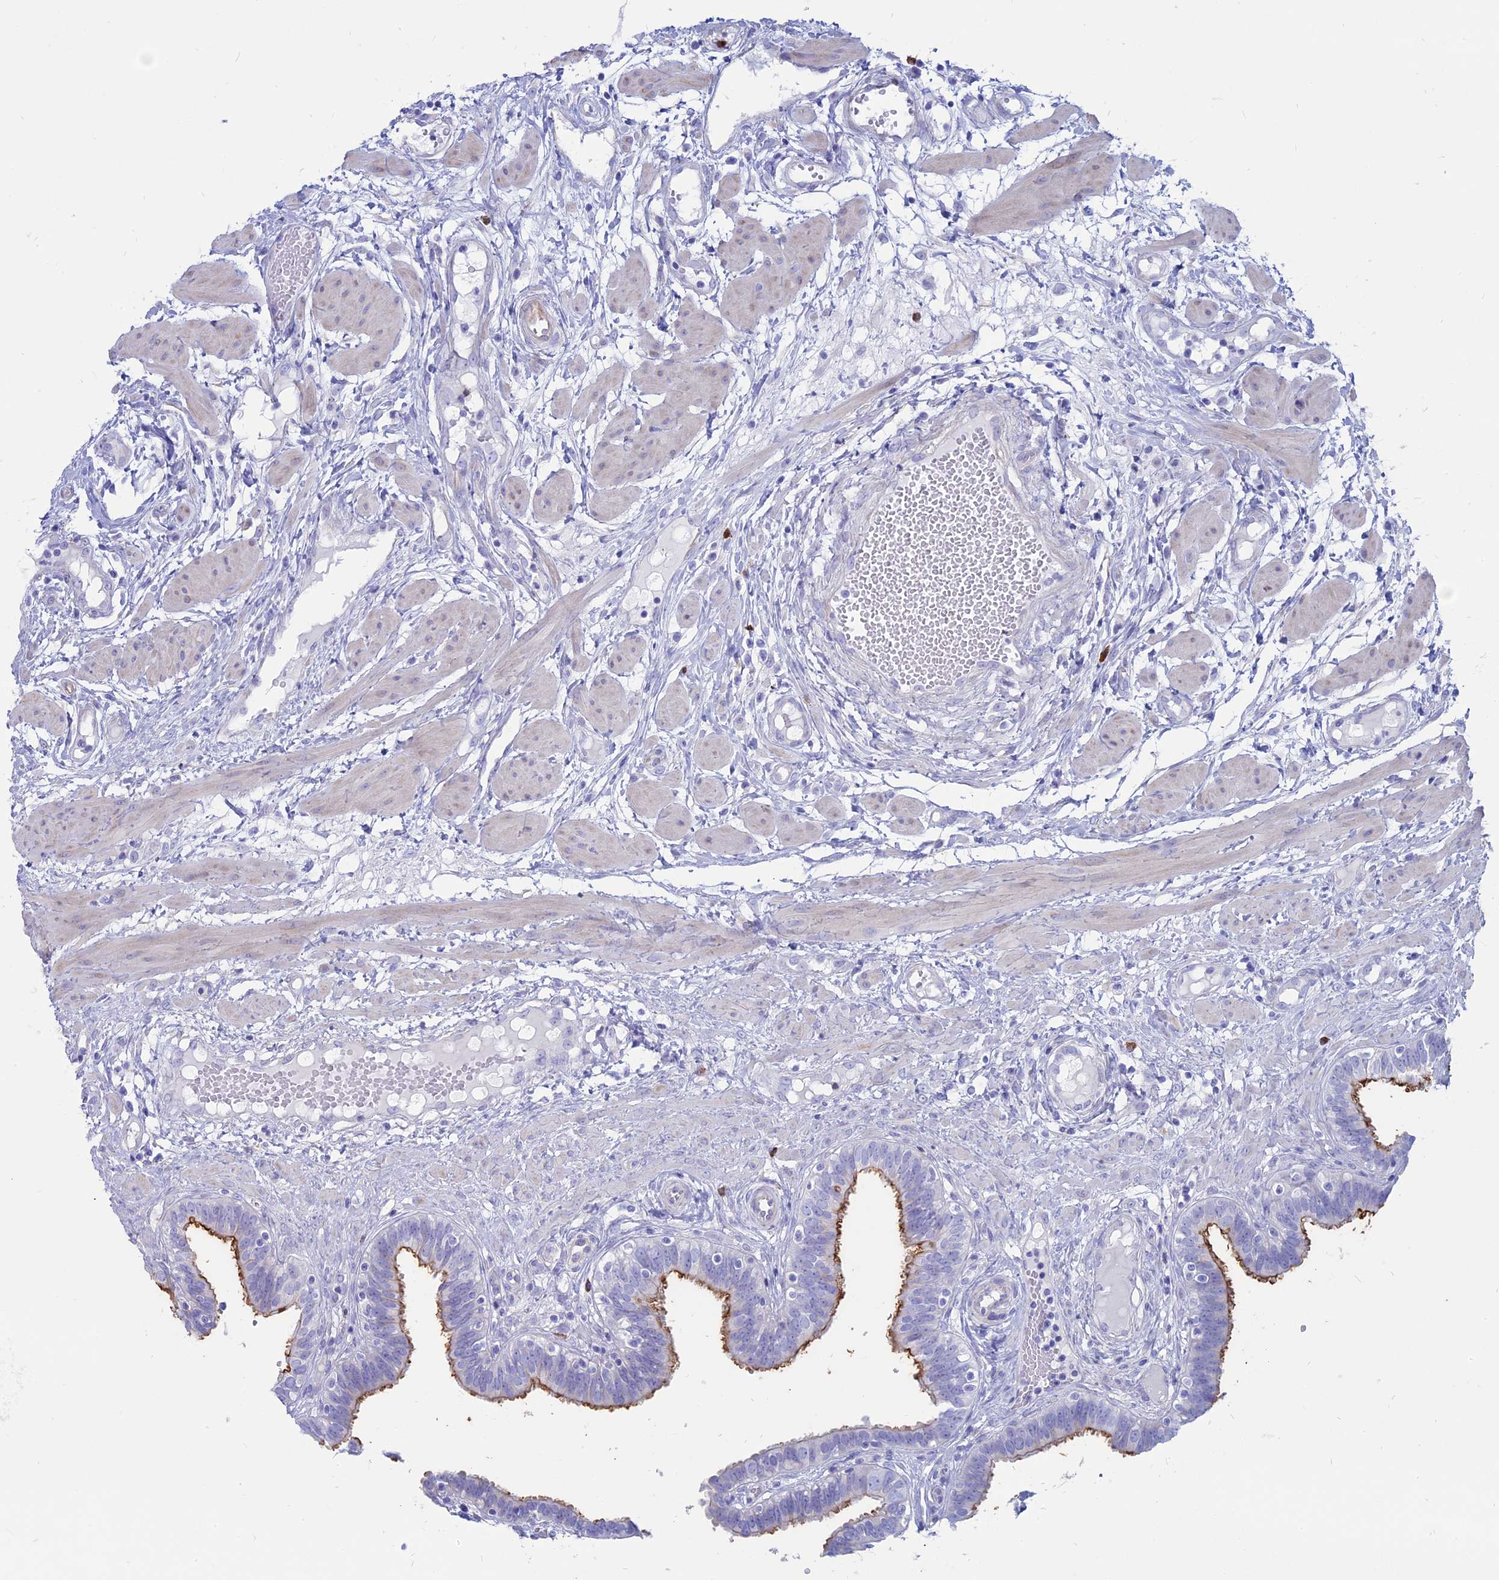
{"staining": {"intensity": "moderate", "quantity": "<25%", "location": "cytoplasmic/membranous"}, "tissue": "fallopian tube", "cell_type": "Glandular cells", "image_type": "normal", "snomed": [{"axis": "morphology", "description": "Normal tissue, NOS"}, {"axis": "topography", "description": "Fallopian tube"}, {"axis": "topography", "description": "Placenta"}], "caption": "A micrograph showing moderate cytoplasmic/membranous positivity in approximately <25% of glandular cells in benign fallopian tube, as visualized by brown immunohistochemical staining.", "gene": "OR2AE1", "patient": {"sex": "female", "age": 32}}